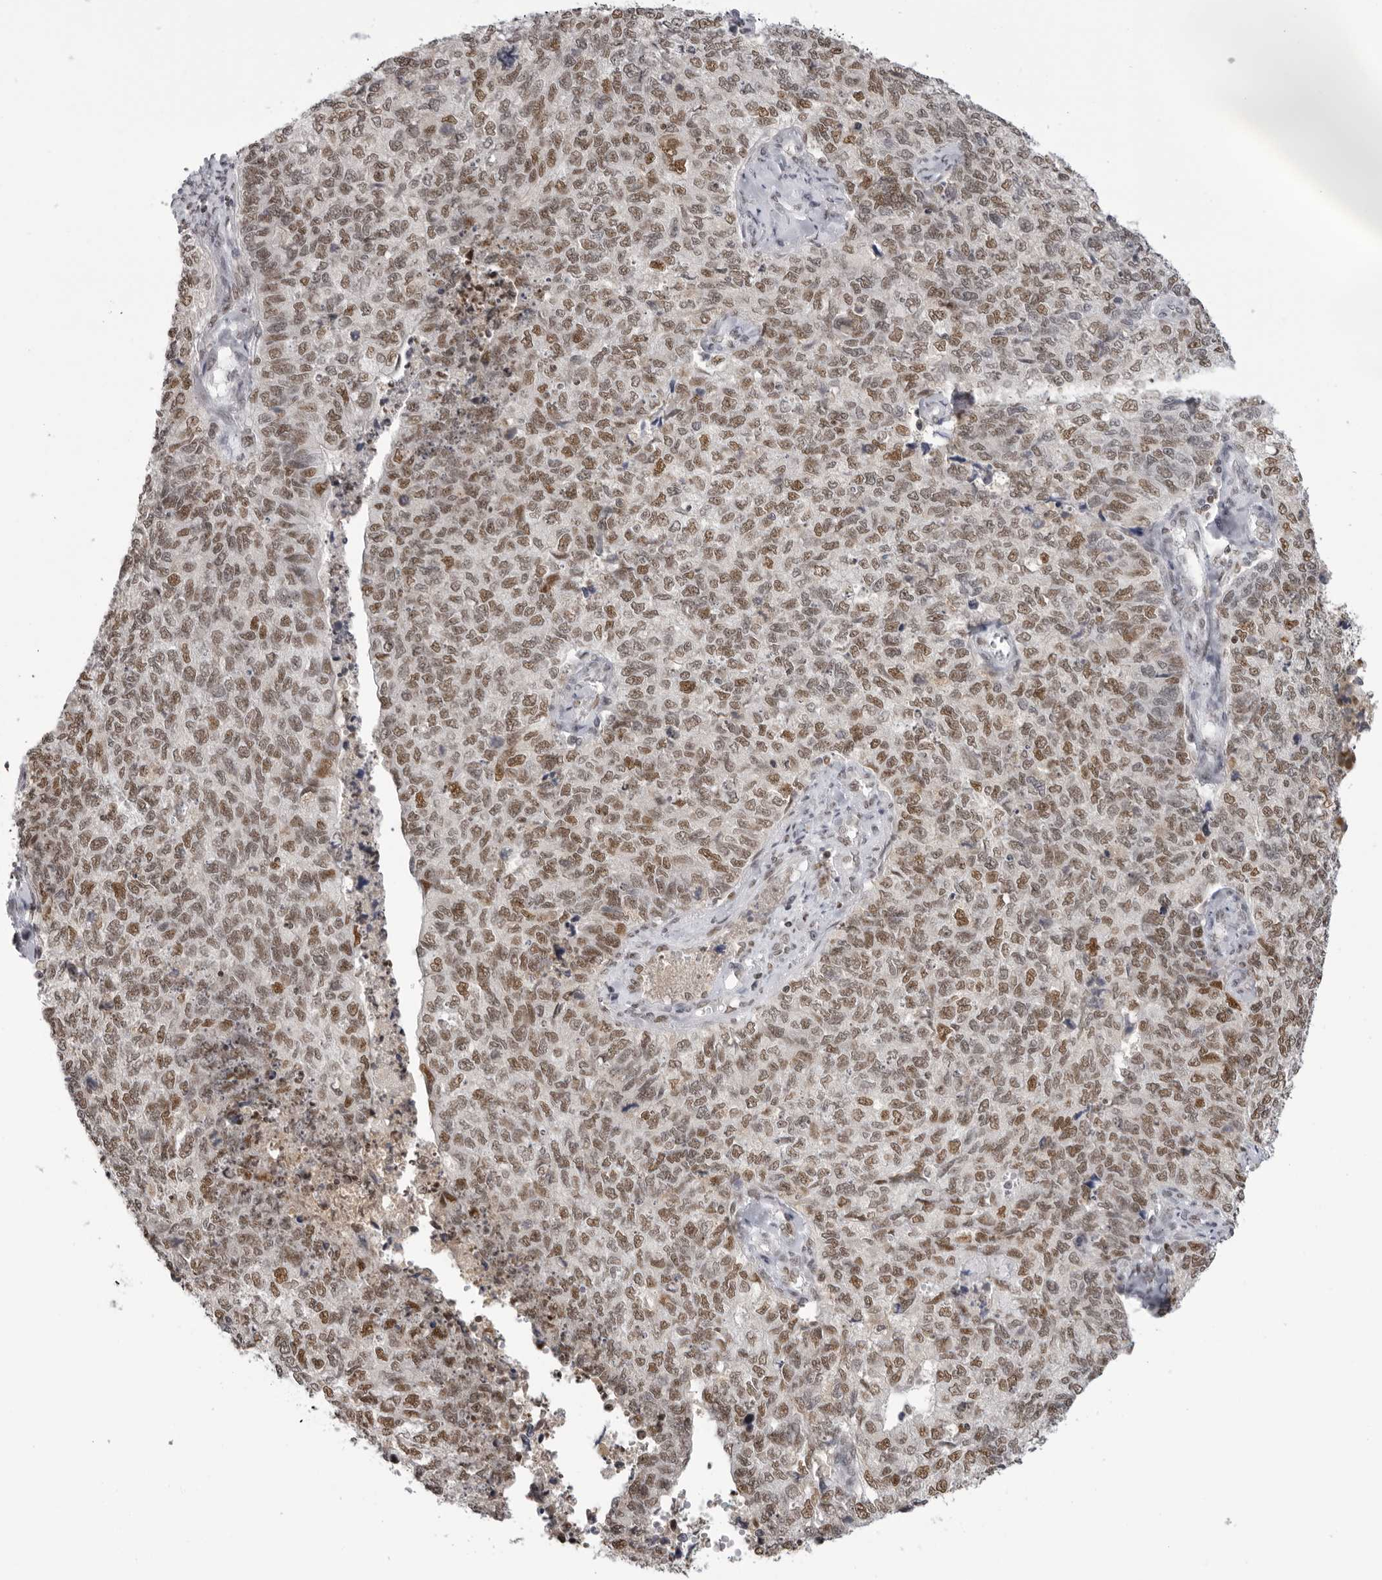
{"staining": {"intensity": "moderate", "quantity": ">75%", "location": "nuclear"}, "tissue": "cervical cancer", "cell_type": "Tumor cells", "image_type": "cancer", "snomed": [{"axis": "morphology", "description": "Squamous cell carcinoma, NOS"}, {"axis": "topography", "description": "Cervix"}], "caption": "Immunohistochemistry photomicrograph of human cervical cancer (squamous cell carcinoma) stained for a protein (brown), which reveals medium levels of moderate nuclear expression in about >75% of tumor cells.", "gene": "RPA2", "patient": {"sex": "female", "age": 63}}